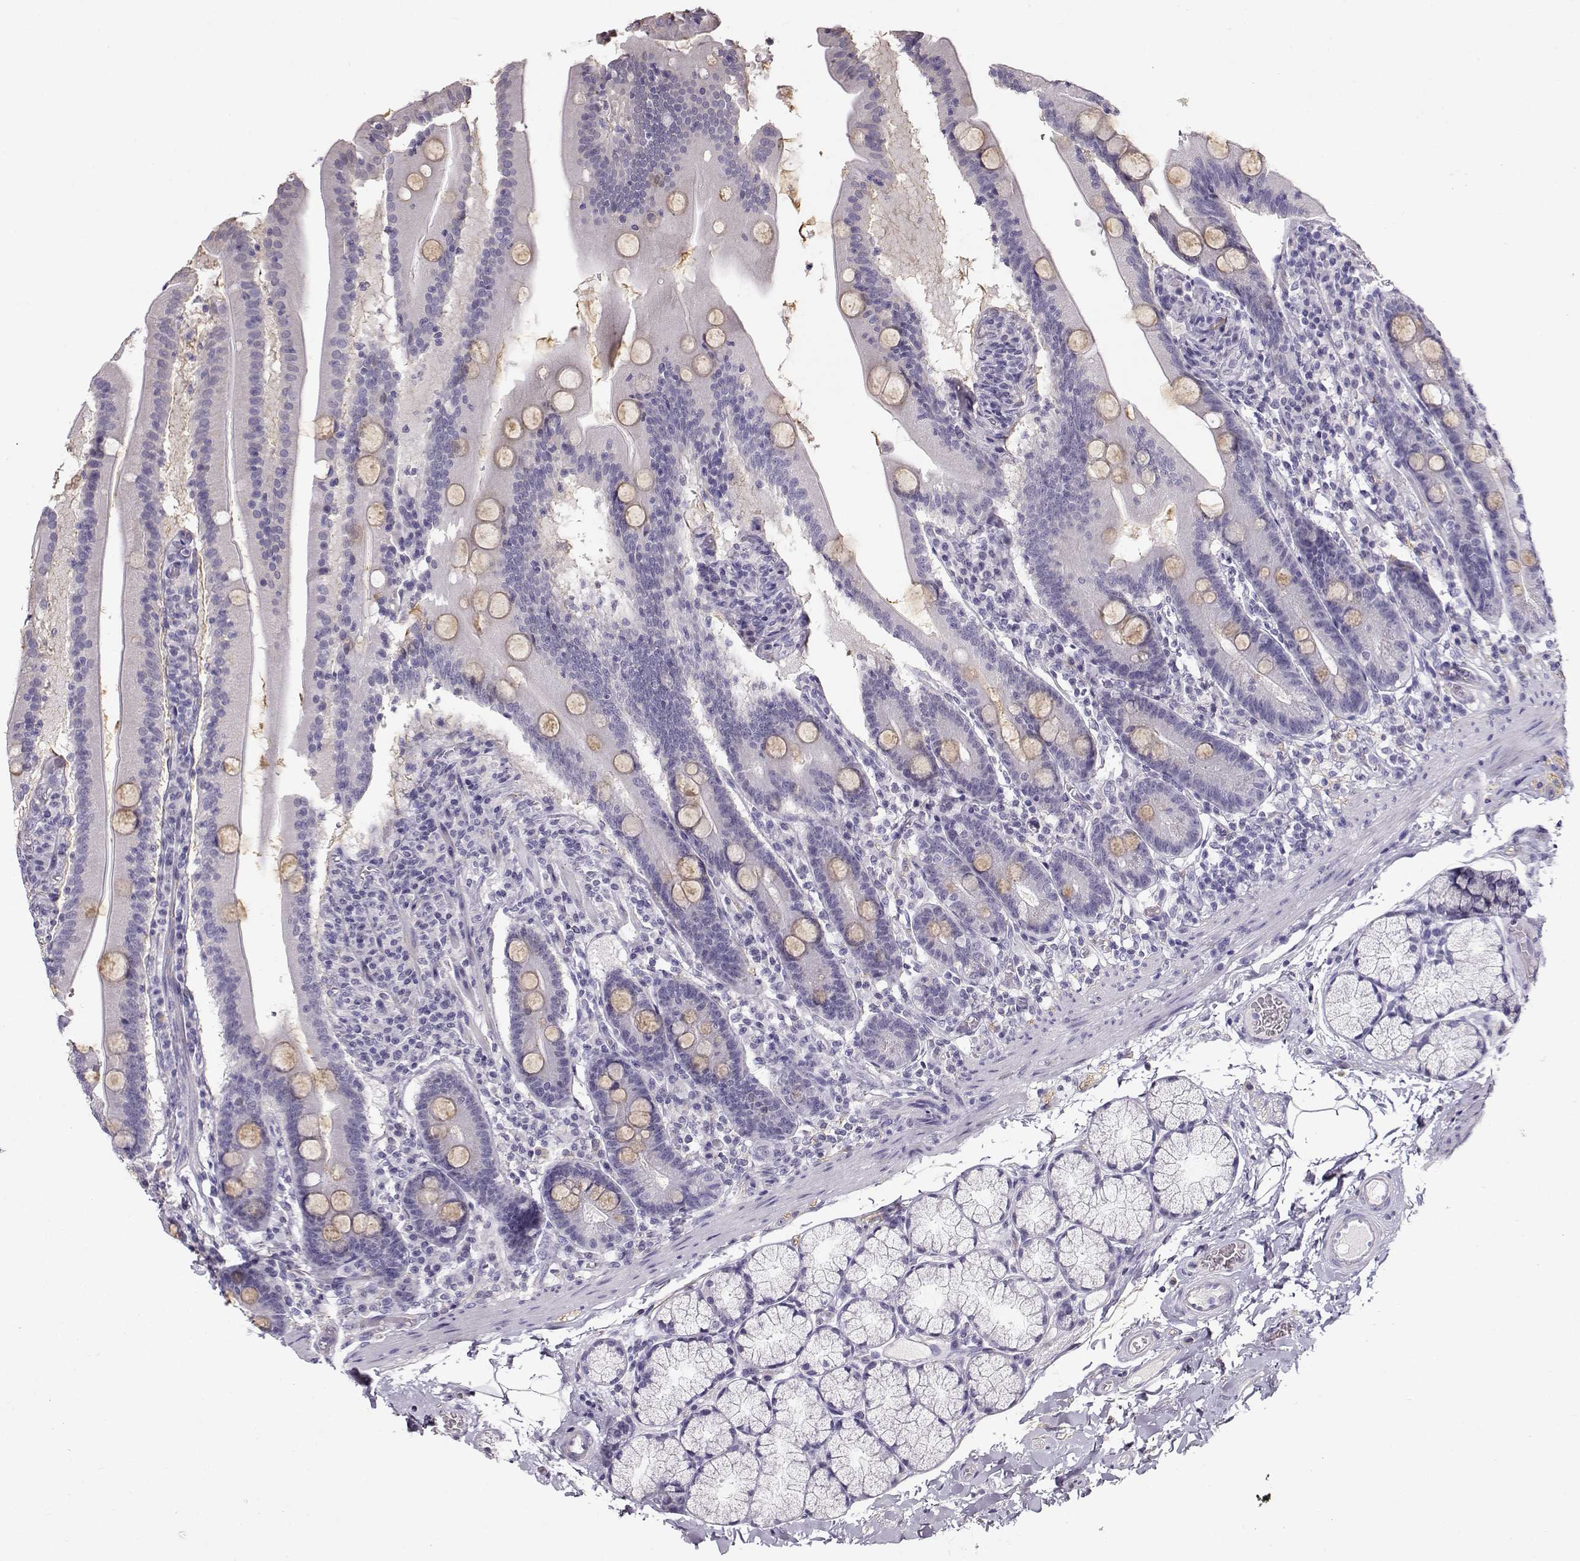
{"staining": {"intensity": "weak", "quantity": "<25%", "location": "cytoplasmic/membranous"}, "tissue": "small intestine", "cell_type": "Glandular cells", "image_type": "normal", "snomed": [{"axis": "morphology", "description": "Normal tissue, NOS"}, {"axis": "topography", "description": "Small intestine"}], "caption": "Protein analysis of benign small intestine displays no significant expression in glandular cells. (DAB (3,3'-diaminobenzidine) IHC with hematoxylin counter stain).", "gene": "RBM44", "patient": {"sex": "male", "age": 37}}